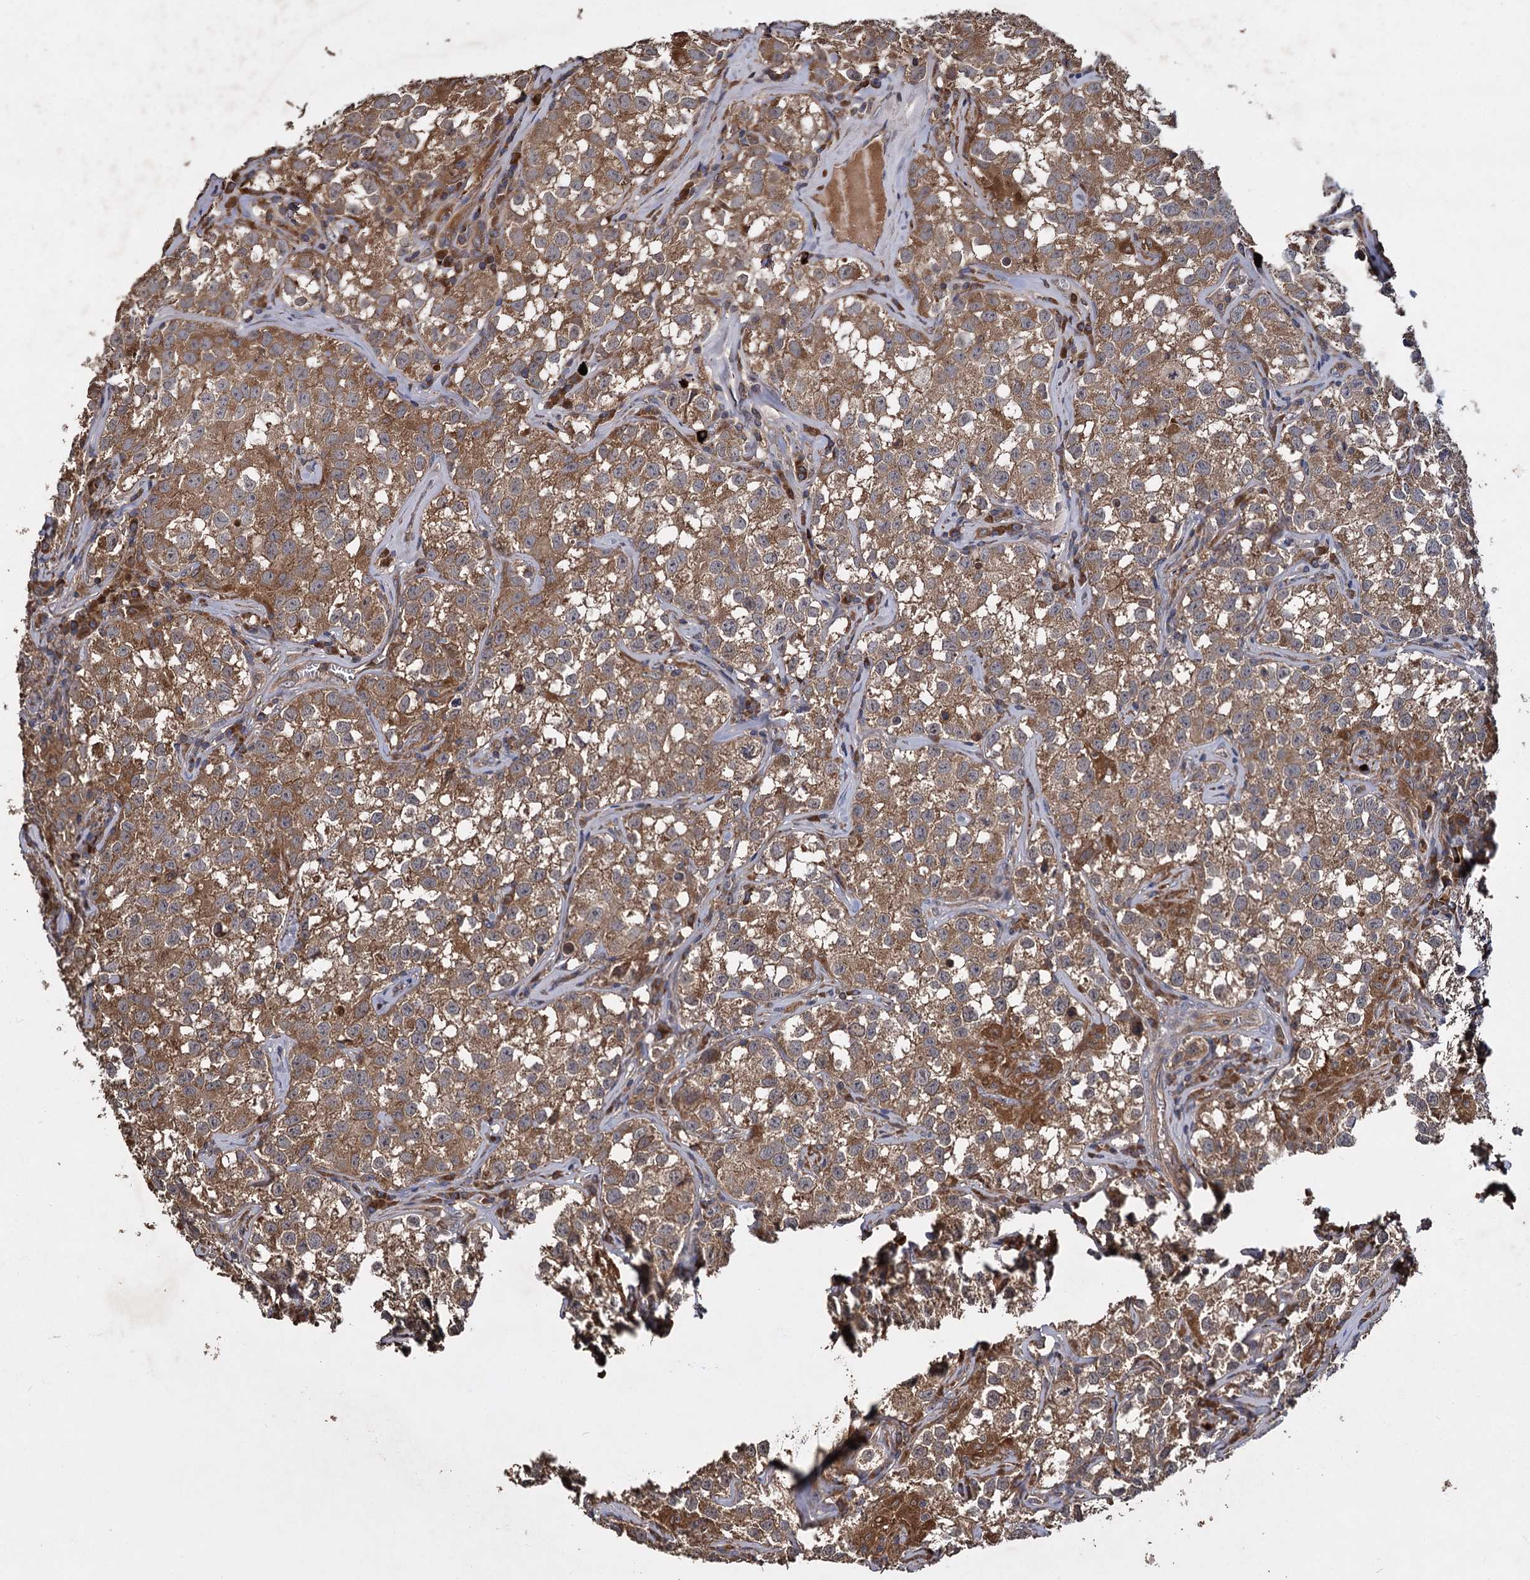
{"staining": {"intensity": "moderate", "quantity": ">75%", "location": "cytoplasmic/membranous"}, "tissue": "testis cancer", "cell_type": "Tumor cells", "image_type": "cancer", "snomed": [{"axis": "morphology", "description": "Seminoma, NOS"}, {"axis": "morphology", "description": "Carcinoma, Embryonal, NOS"}, {"axis": "topography", "description": "Testis"}], "caption": "Moderate cytoplasmic/membranous positivity is appreciated in about >75% of tumor cells in testis embryonal carcinoma. (Brightfield microscopy of DAB IHC at high magnification).", "gene": "GCLC", "patient": {"sex": "male", "age": 43}}